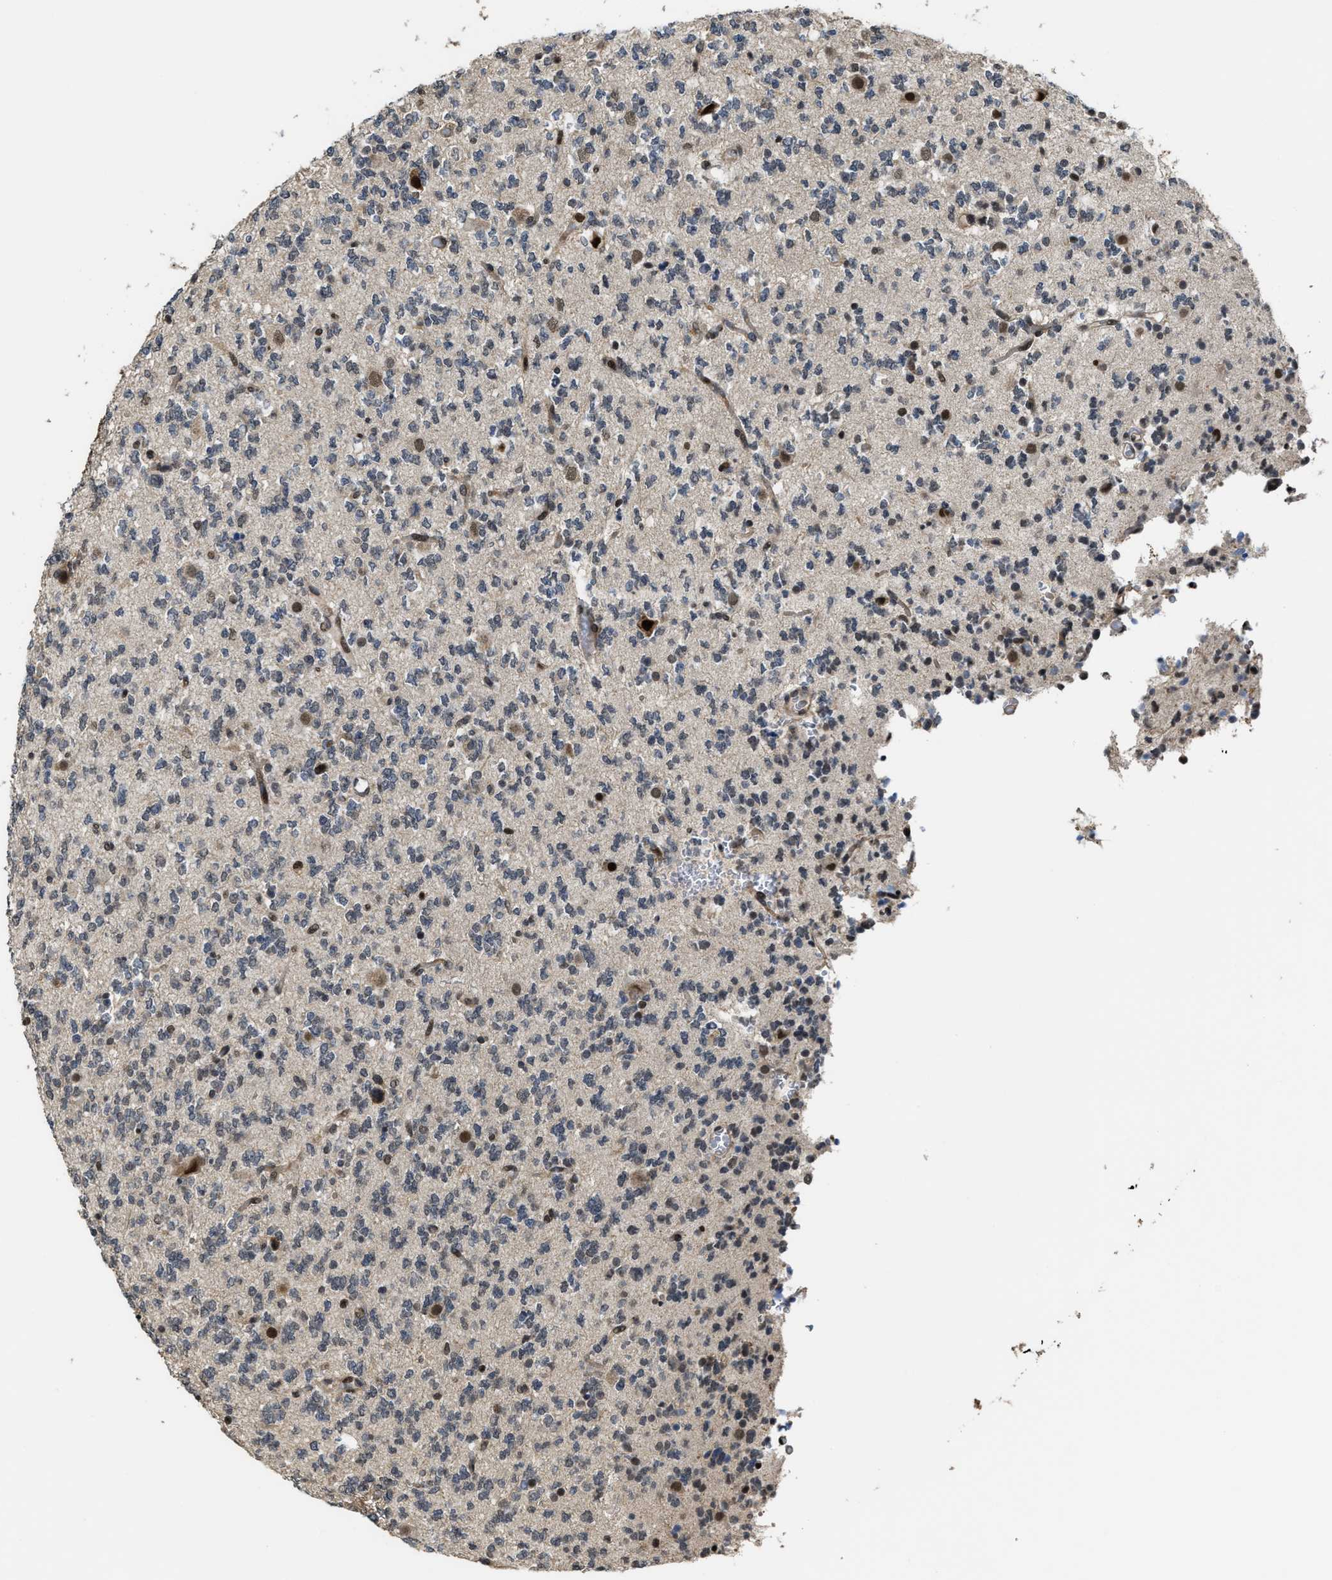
{"staining": {"intensity": "negative", "quantity": "none", "location": "none"}, "tissue": "glioma", "cell_type": "Tumor cells", "image_type": "cancer", "snomed": [{"axis": "morphology", "description": "Glioma, malignant, Low grade"}, {"axis": "topography", "description": "Brain"}], "caption": "A photomicrograph of human glioma is negative for staining in tumor cells.", "gene": "SERTAD2", "patient": {"sex": "male", "age": 38}}